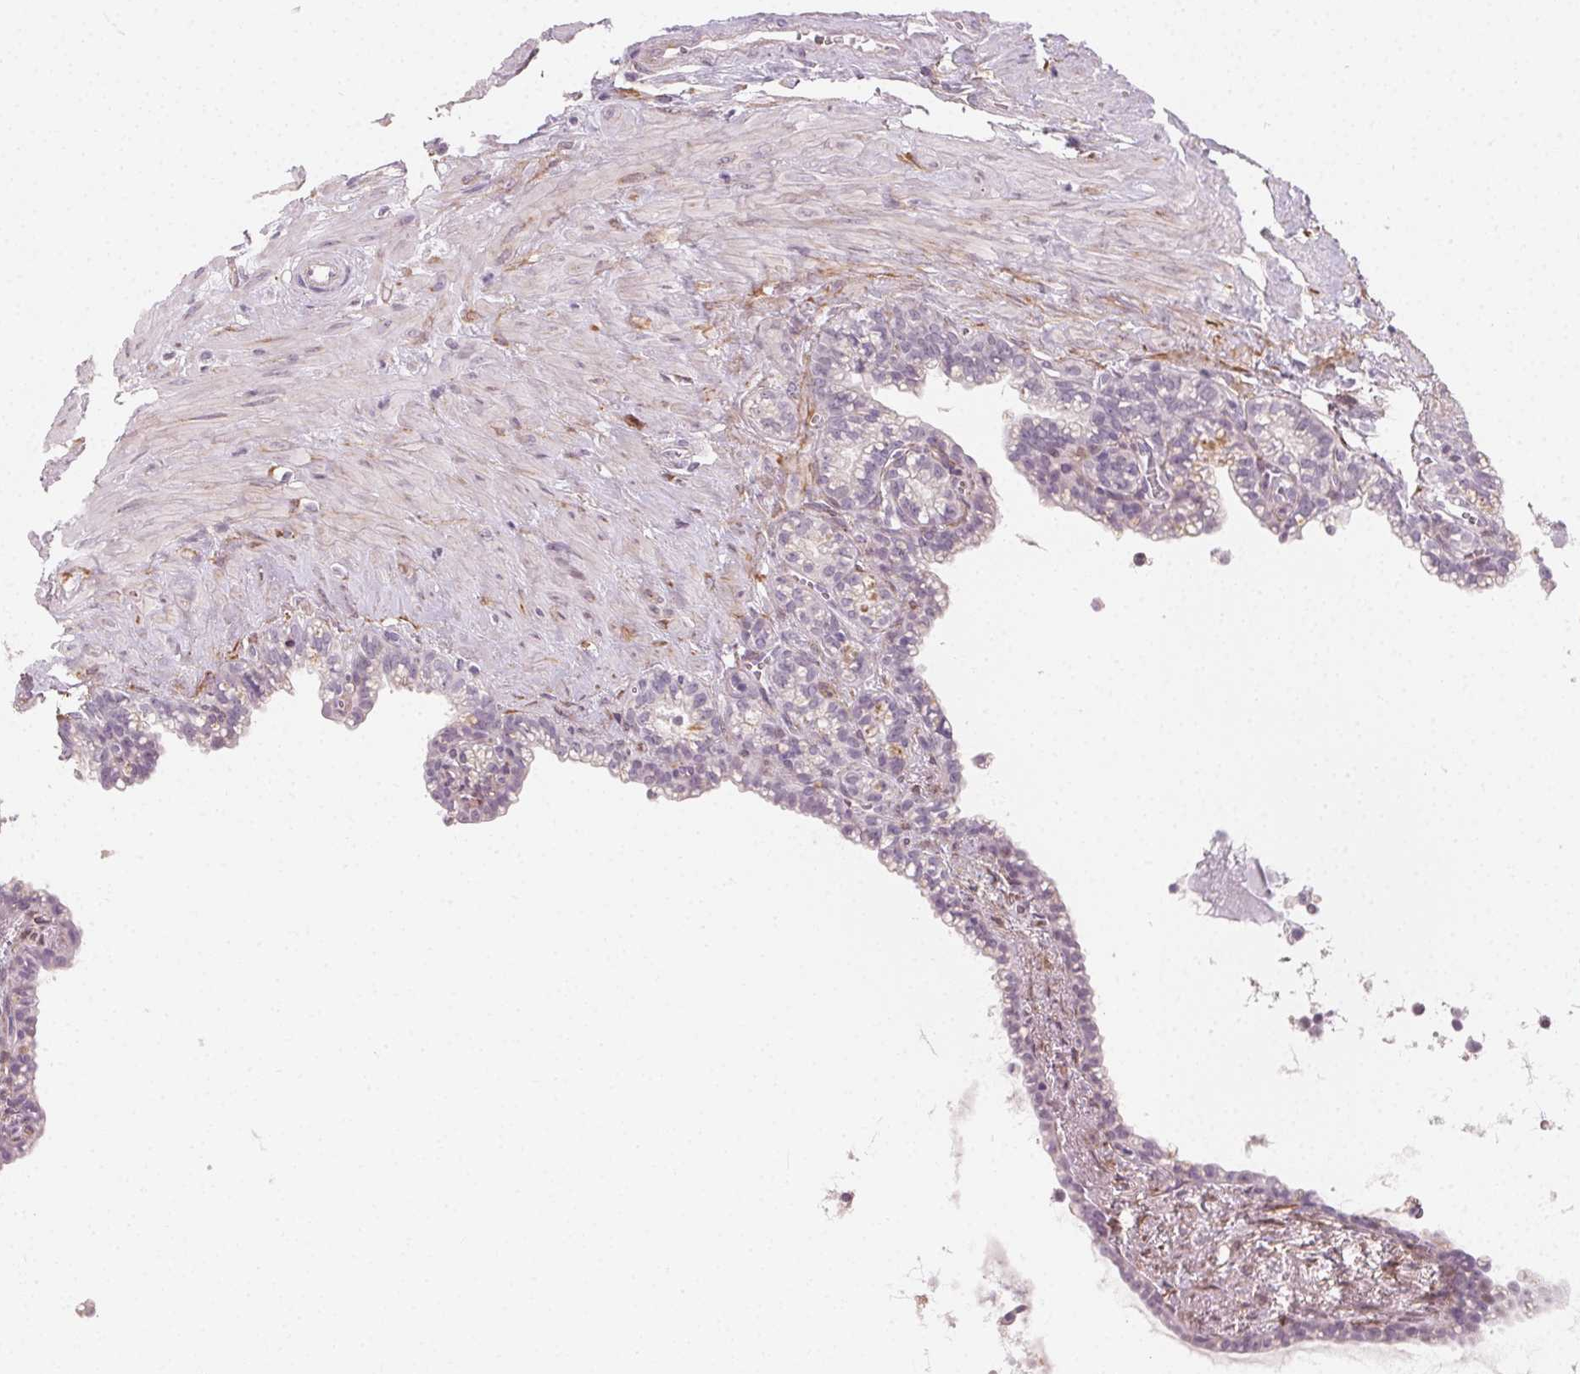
{"staining": {"intensity": "negative", "quantity": "none", "location": "none"}, "tissue": "seminal vesicle", "cell_type": "Glandular cells", "image_type": "normal", "snomed": [{"axis": "morphology", "description": "Normal tissue, NOS"}, {"axis": "topography", "description": "Seminal veicle"}], "caption": "A high-resolution photomicrograph shows immunohistochemistry (IHC) staining of normal seminal vesicle, which displays no significant positivity in glandular cells.", "gene": "CCDC96", "patient": {"sex": "male", "age": 76}}